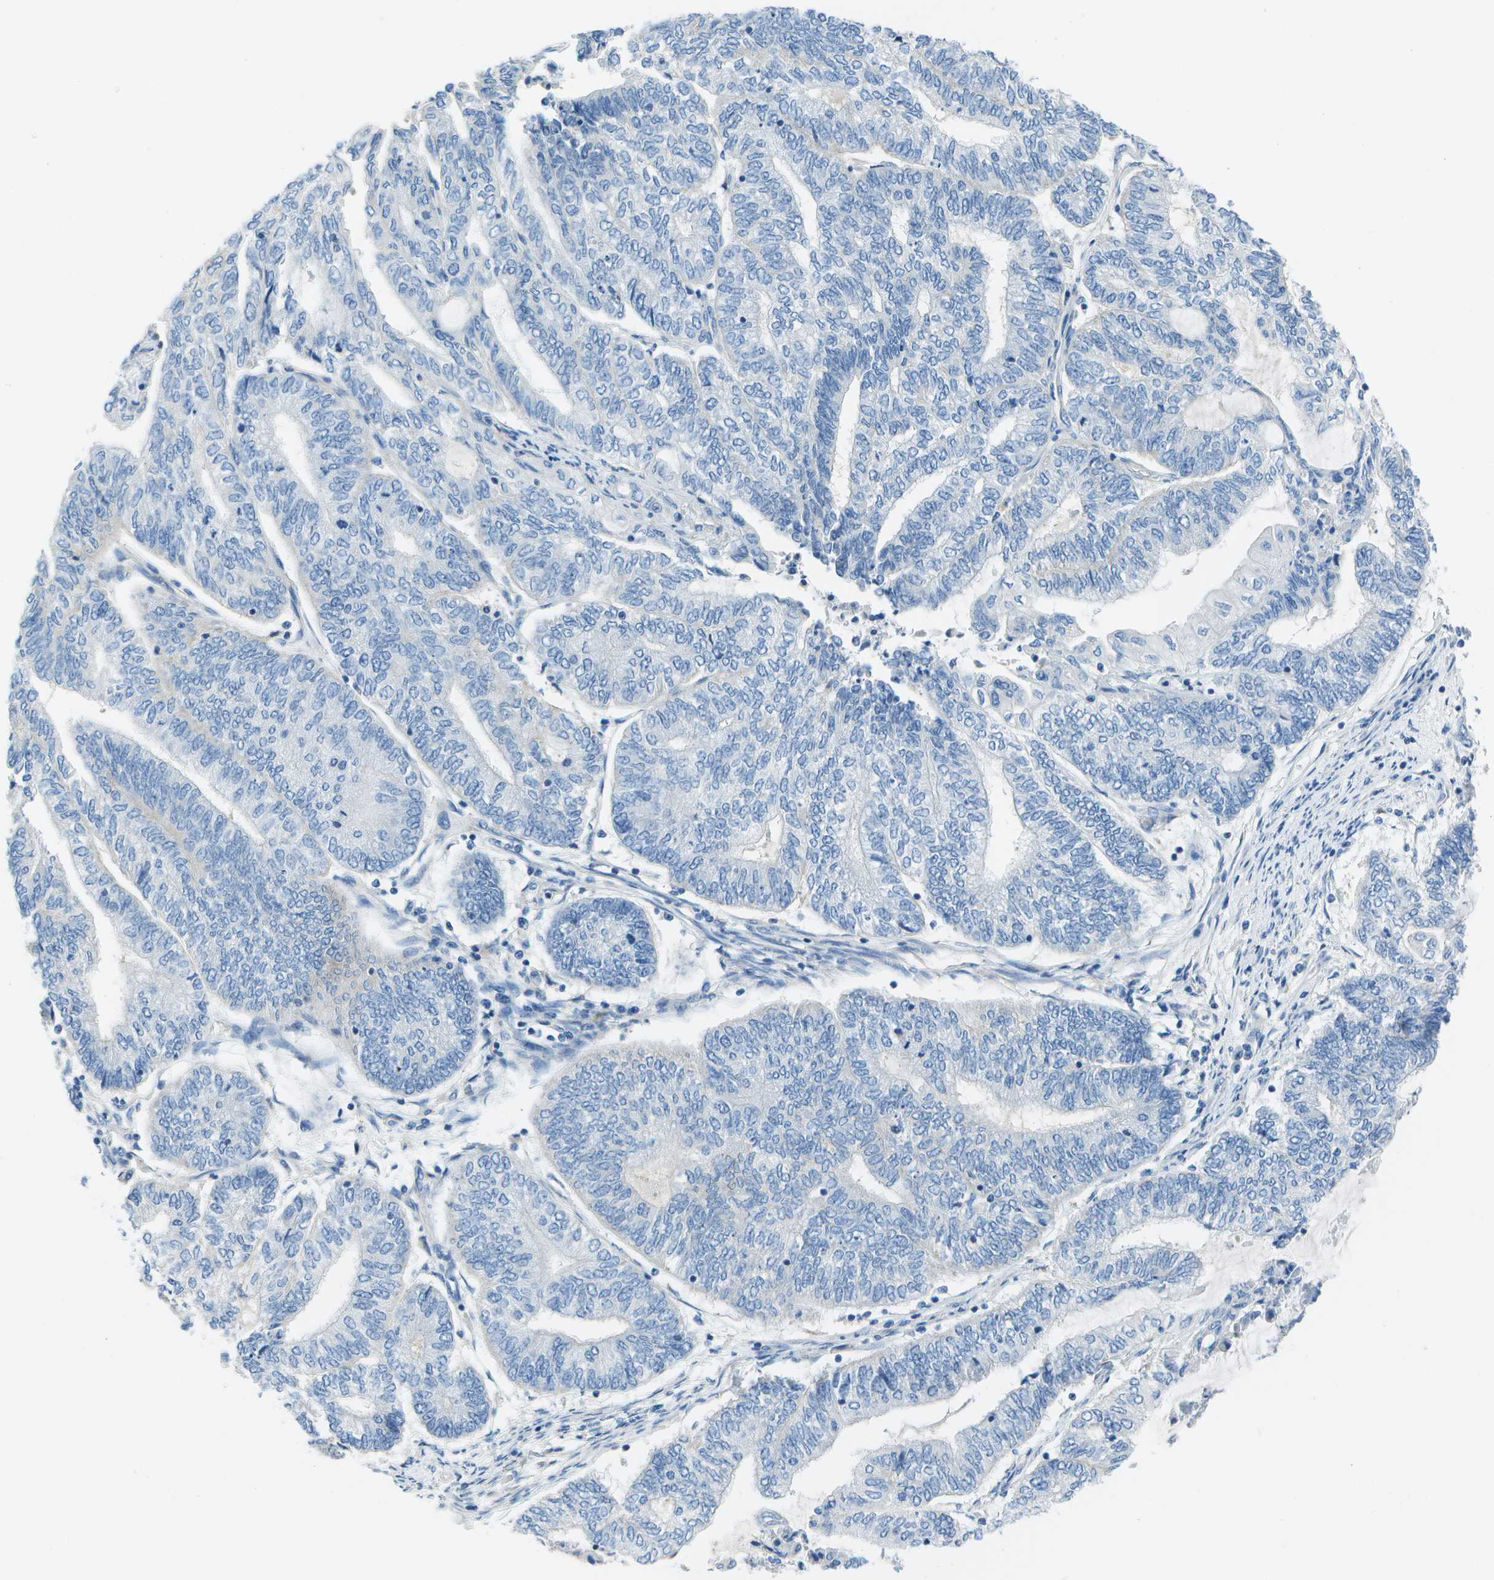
{"staining": {"intensity": "negative", "quantity": "none", "location": "none"}, "tissue": "endometrial cancer", "cell_type": "Tumor cells", "image_type": "cancer", "snomed": [{"axis": "morphology", "description": "Adenocarcinoma, NOS"}, {"axis": "topography", "description": "Uterus"}, {"axis": "topography", "description": "Endometrium"}], "caption": "Endometrial cancer (adenocarcinoma) stained for a protein using immunohistochemistry reveals no staining tumor cells.", "gene": "DCT", "patient": {"sex": "female", "age": 70}}